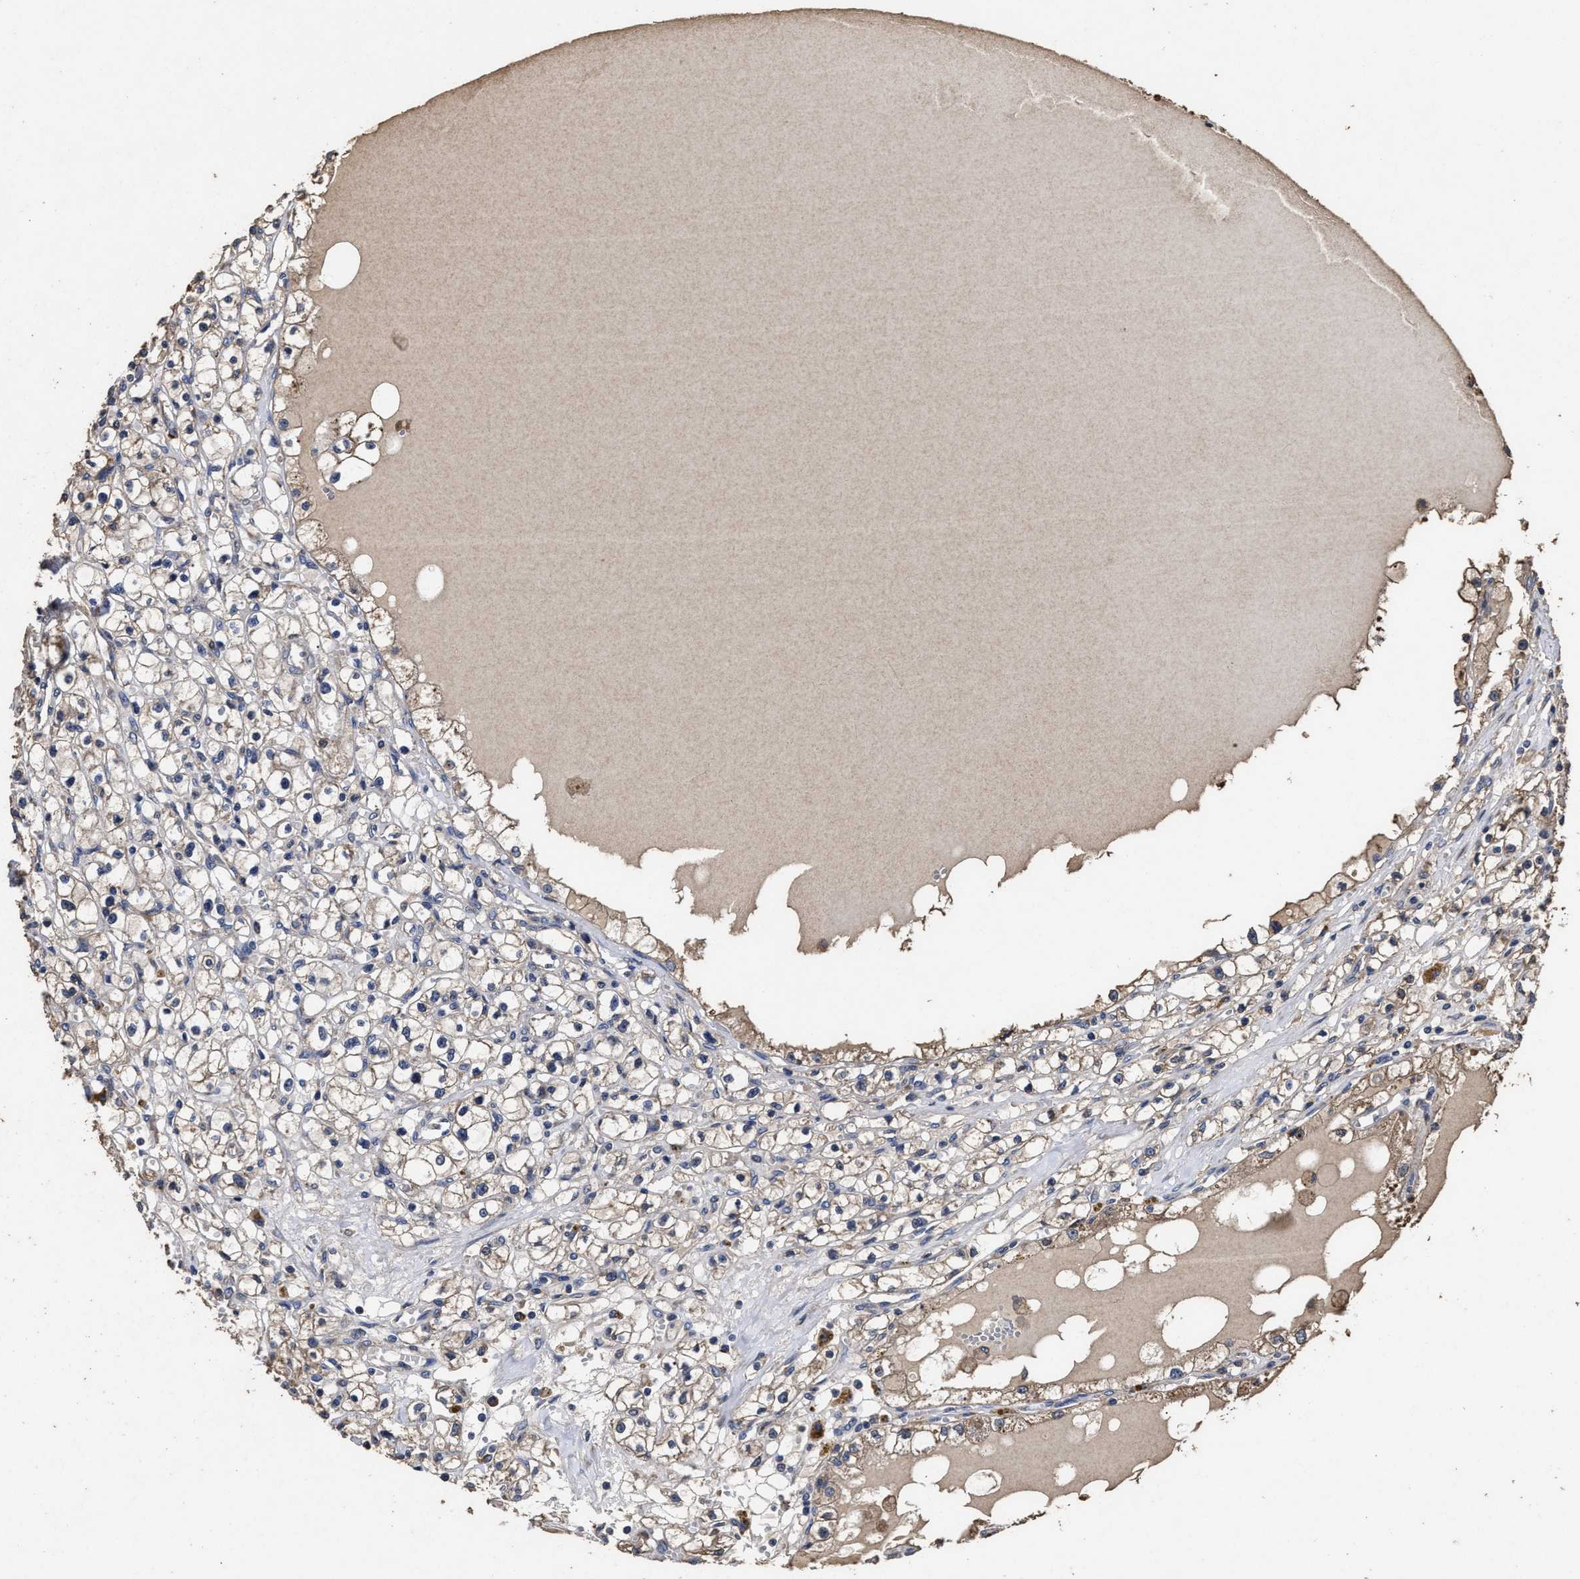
{"staining": {"intensity": "weak", "quantity": ">75%", "location": "cytoplasmic/membranous"}, "tissue": "renal cancer", "cell_type": "Tumor cells", "image_type": "cancer", "snomed": [{"axis": "morphology", "description": "Adenocarcinoma, NOS"}, {"axis": "topography", "description": "Kidney"}], "caption": "High-power microscopy captured an immunohistochemistry photomicrograph of adenocarcinoma (renal), revealing weak cytoplasmic/membranous positivity in about >75% of tumor cells. Immunohistochemistry stains the protein of interest in brown and the nuclei are stained blue.", "gene": "PPM1K", "patient": {"sex": "male", "age": 56}}